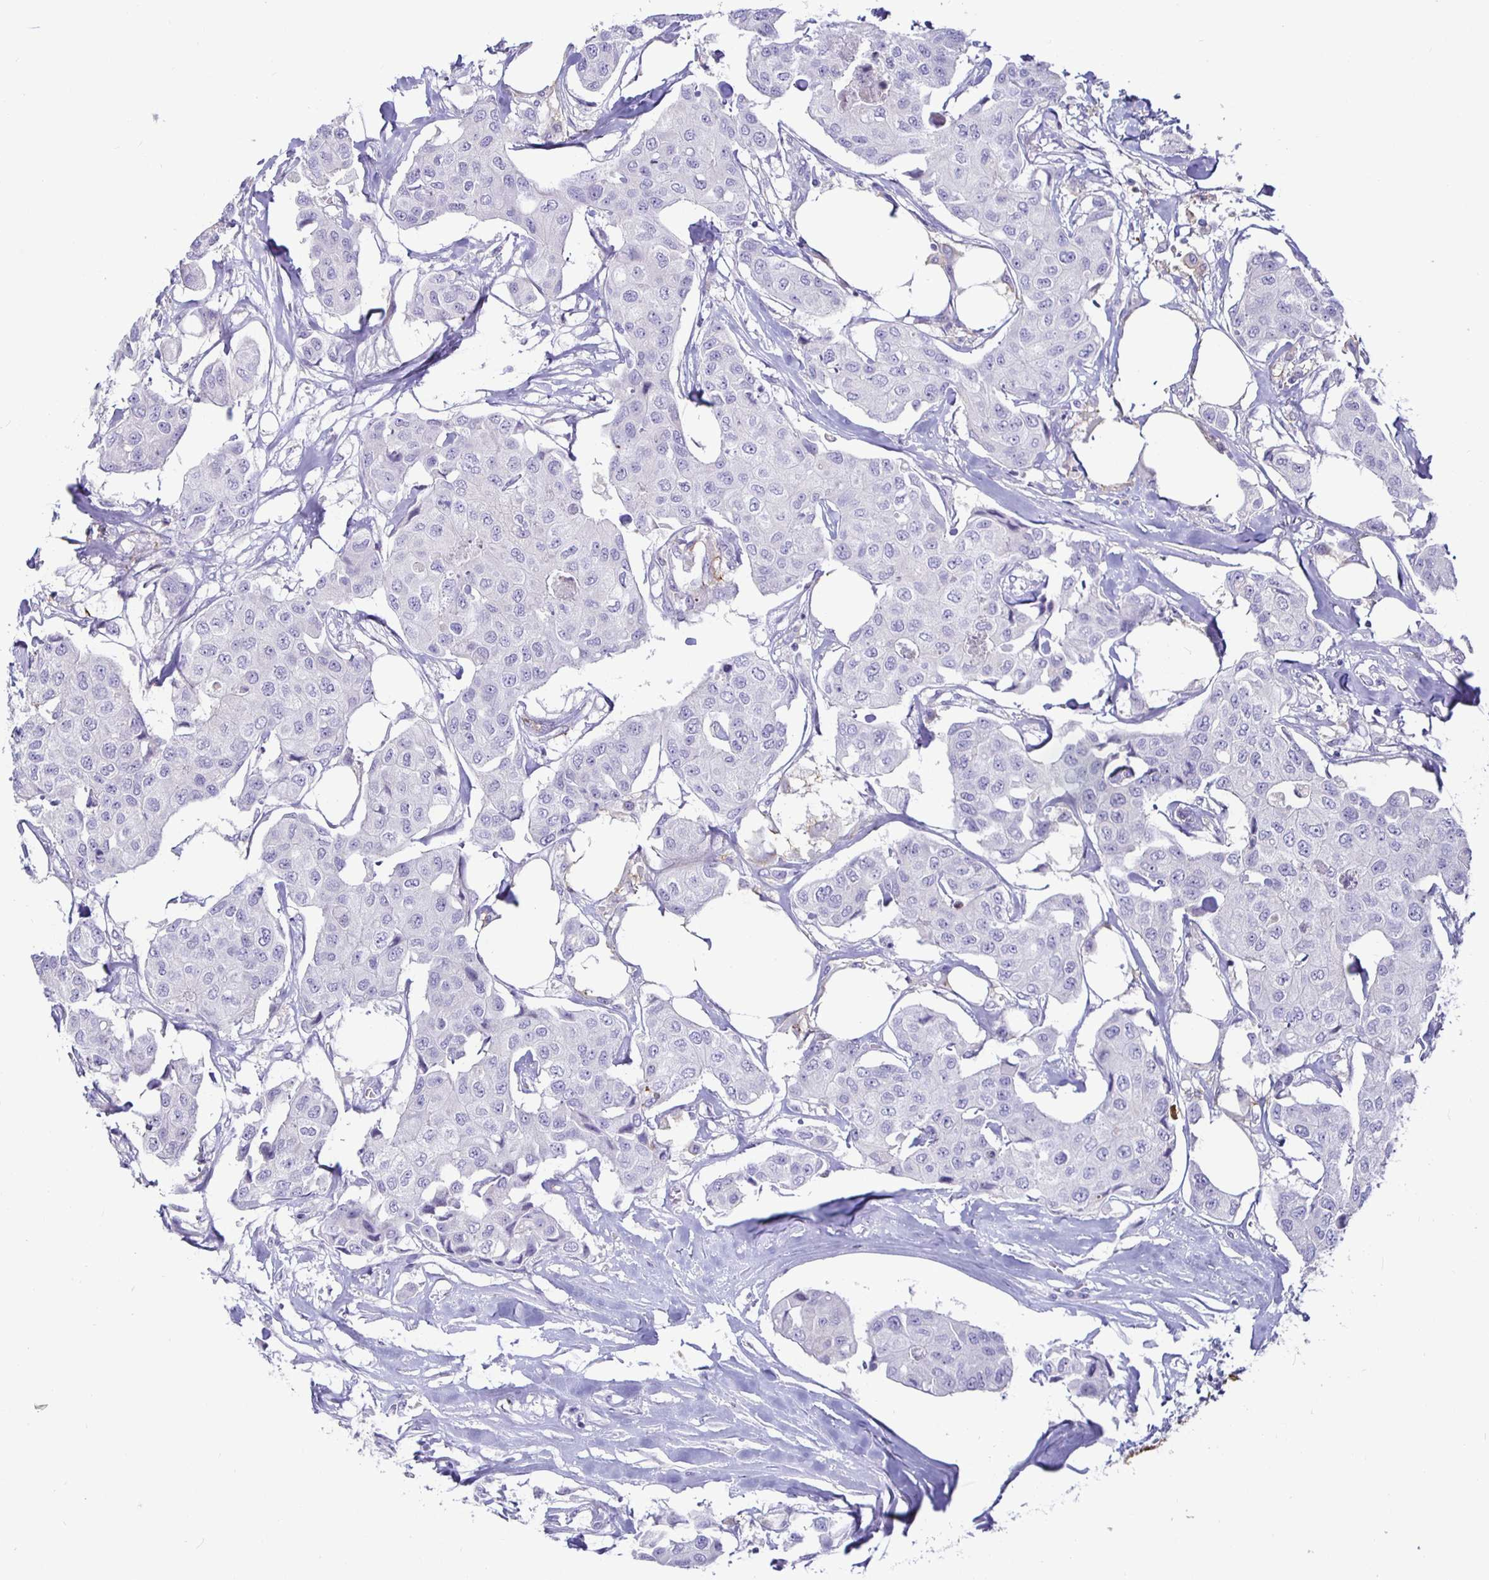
{"staining": {"intensity": "negative", "quantity": "none", "location": "none"}, "tissue": "breast cancer", "cell_type": "Tumor cells", "image_type": "cancer", "snomed": [{"axis": "morphology", "description": "Duct carcinoma"}, {"axis": "topography", "description": "Breast"}, {"axis": "topography", "description": "Lymph node"}], "caption": "Immunohistochemistry of human breast cancer demonstrates no staining in tumor cells. (Stains: DAB (3,3'-diaminobenzidine) immunohistochemistry with hematoxylin counter stain, Microscopy: brightfield microscopy at high magnification).", "gene": "SIRPA", "patient": {"sex": "female", "age": 80}}